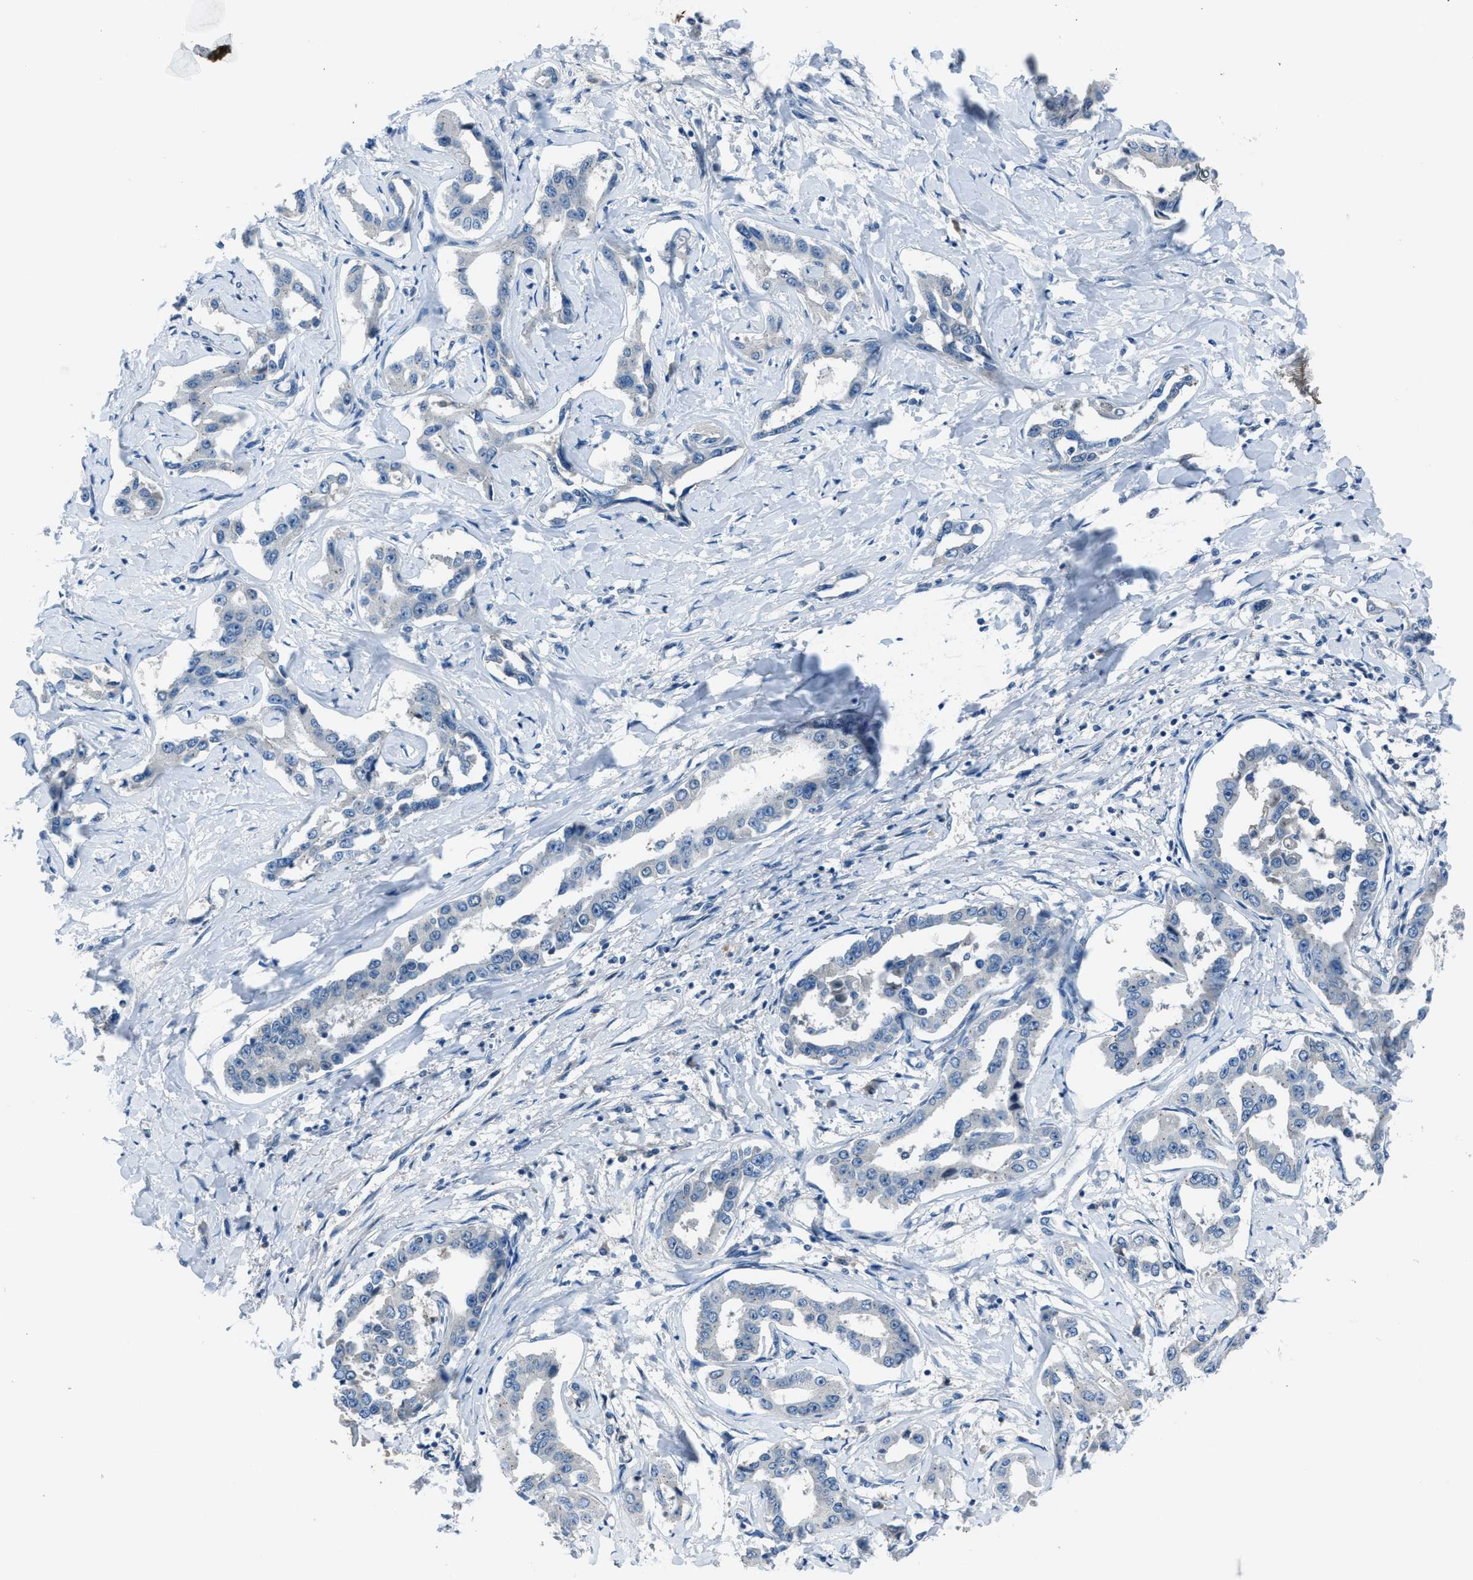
{"staining": {"intensity": "negative", "quantity": "none", "location": "none"}, "tissue": "liver cancer", "cell_type": "Tumor cells", "image_type": "cancer", "snomed": [{"axis": "morphology", "description": "Cholangiocarcinoma"}, {"axis": "topography", "description": "Liver"}], "caption": "Tumor cells are negative for protein expression in human liver cholangiocarcinoma. (DAB immunohistochemistry with hematoxylin counter stain).", "gene": "DUSP19", "patient": {"sex": "male", "age": 59}}